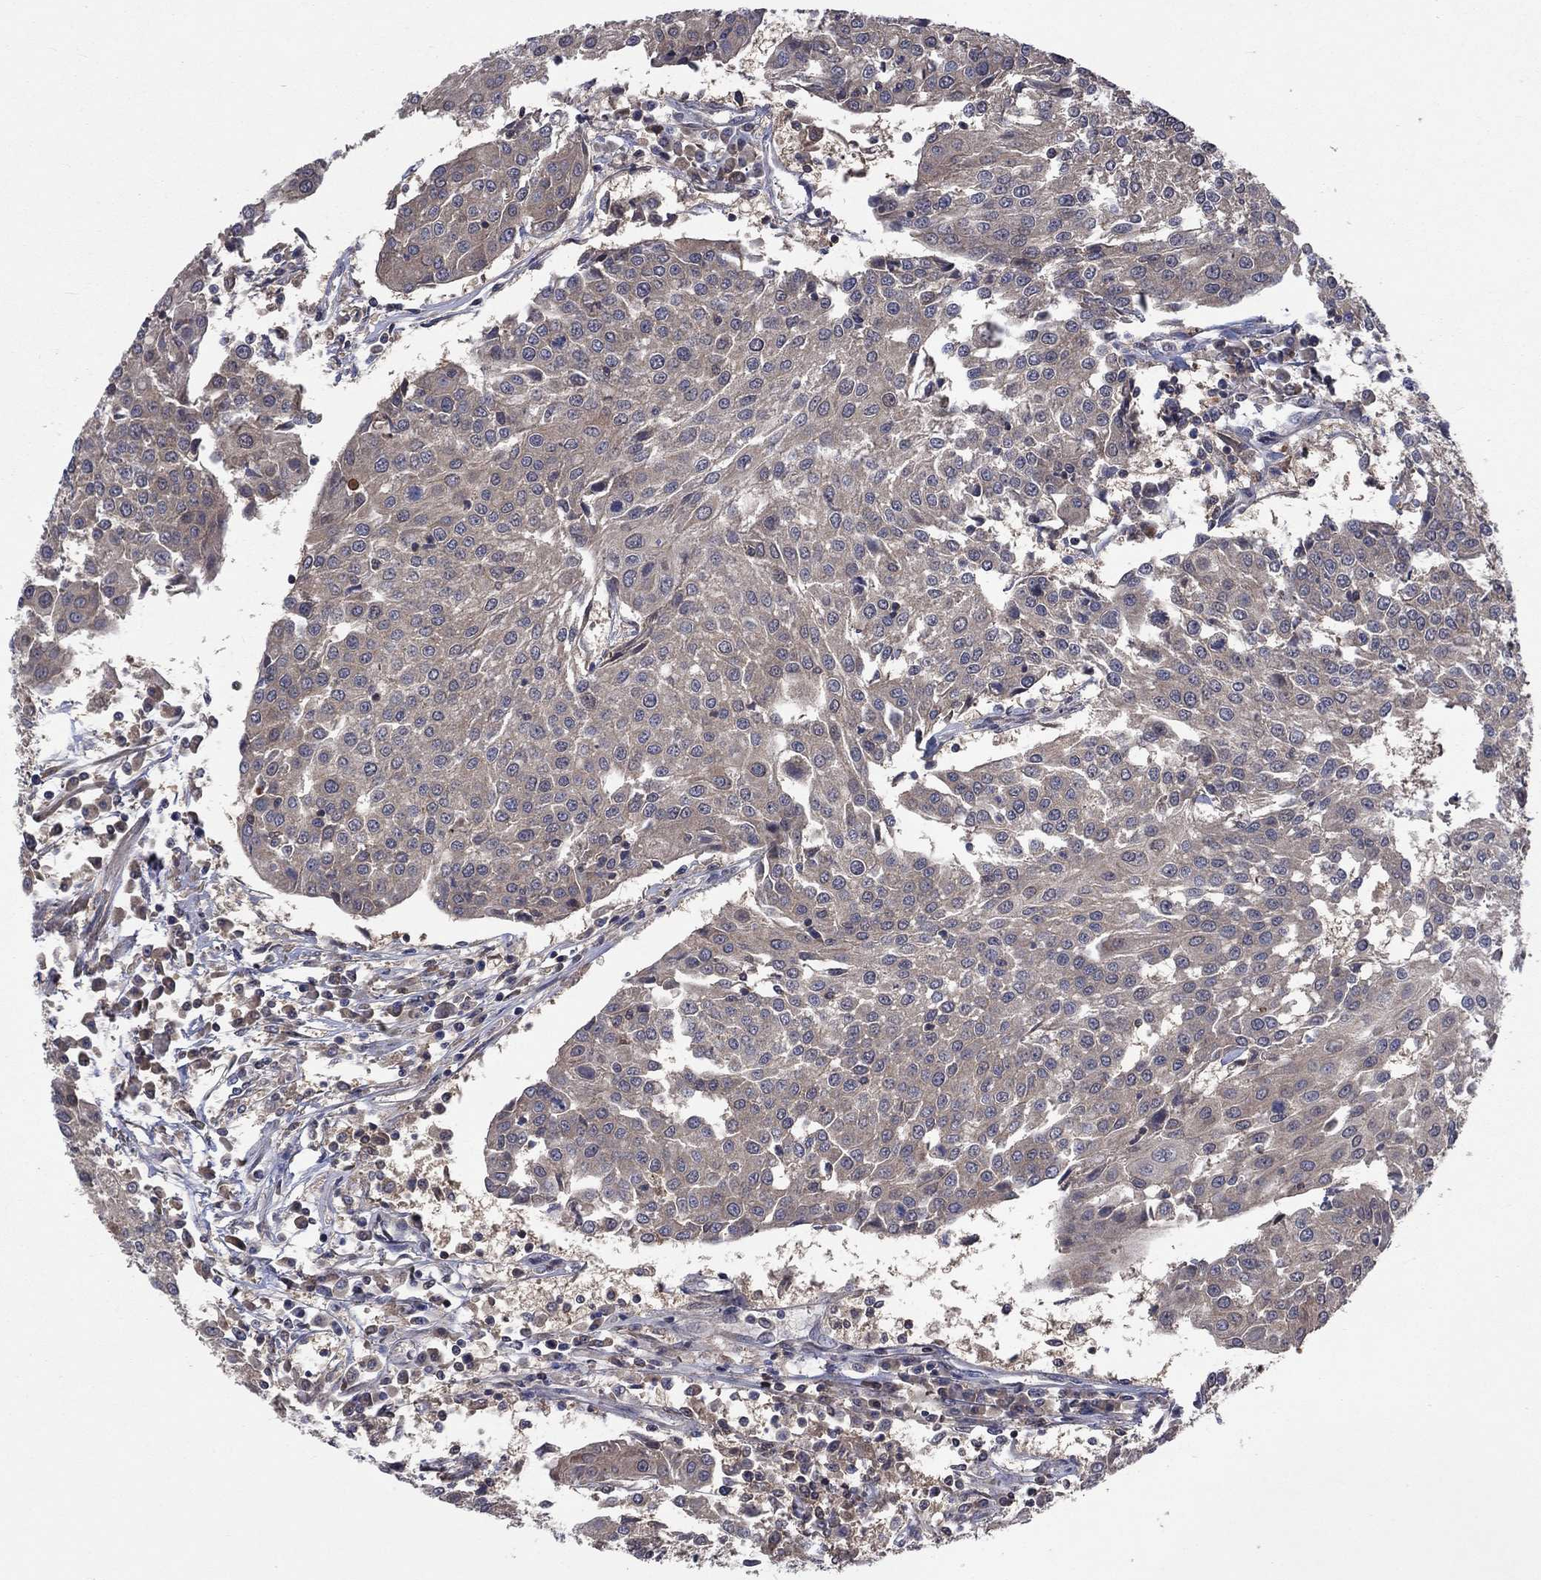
{"staining": {"intensity": "negative", "quantity": "none", "location": "none"}, "tissue": "urothelial cancer", "cell_type": "Tumor cells", "image_type": "cancer", "snomed": [{"axis": "morphology", "description": "Urothelial carcinoma, High grade"}, {"axis": "topography", "description": "Urinary bladder"}], "caption": "DAB (3,3'-diaminobenzidine) immunohistochemical staining of human urothelial cancer shows no significant positivity in tumor cells.", "gene": "IAH1", "patient": {"sex": "female", "age": 85}}